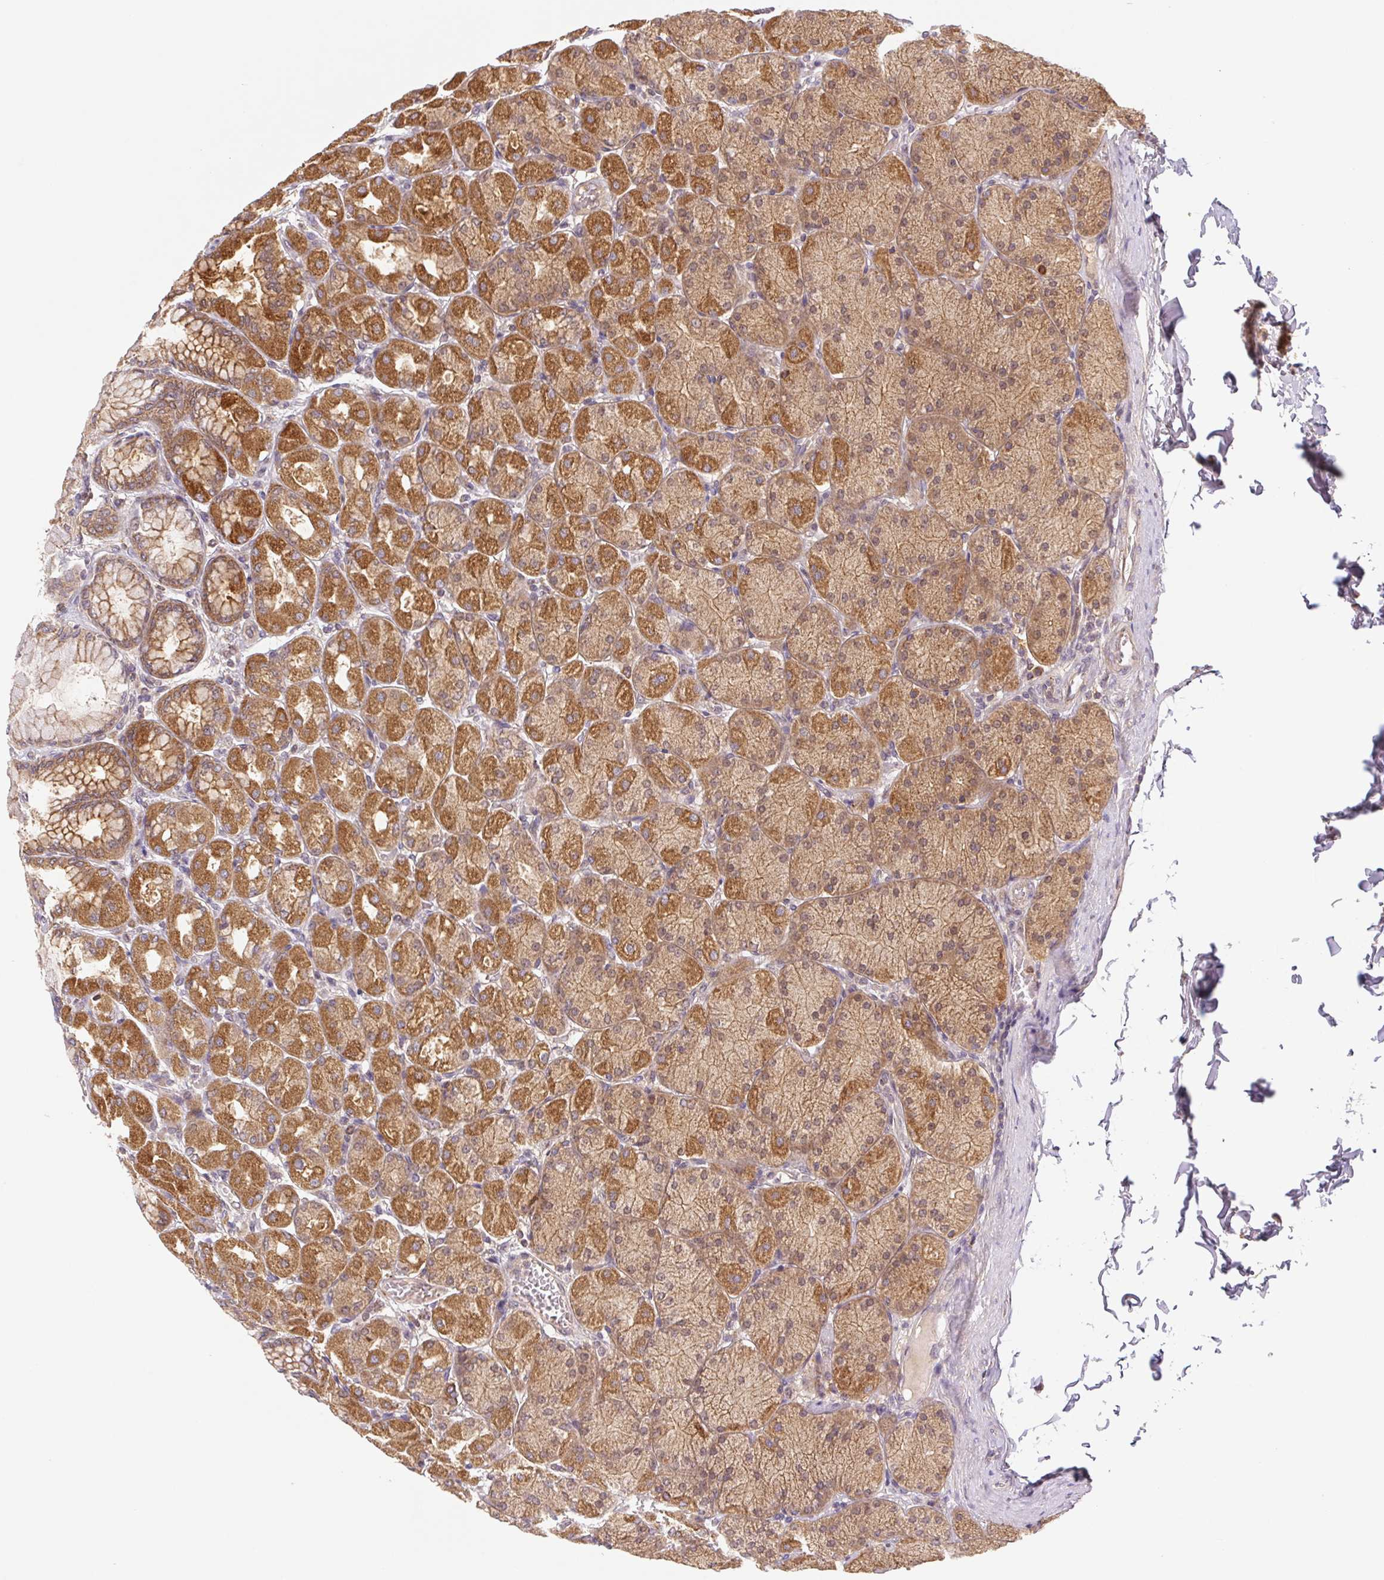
{"staining": {"intensity": "moderate", "quantity": ">75%", "location": "cytoplasmic/membranous"}, "tissue": "stomach", "cell_type": "Glandular cells", "image_type": "normal", "snomed": [{"axis": "morphology", "description": "Normal tissue, NOS"}, {"axis": "topography", "description": "Stomach, upper"}], "caption": "A high-resolution image shows IHC staining of normal stomach, which demonstrates moderate cytoplasmic/membranous staining in approximately >75% of glandular cells. (DAB = brown stain, brightfield microscopy at high magnification).", "gene": "MTHFD1L", "patient": {"sex": "female", "age": 56}}